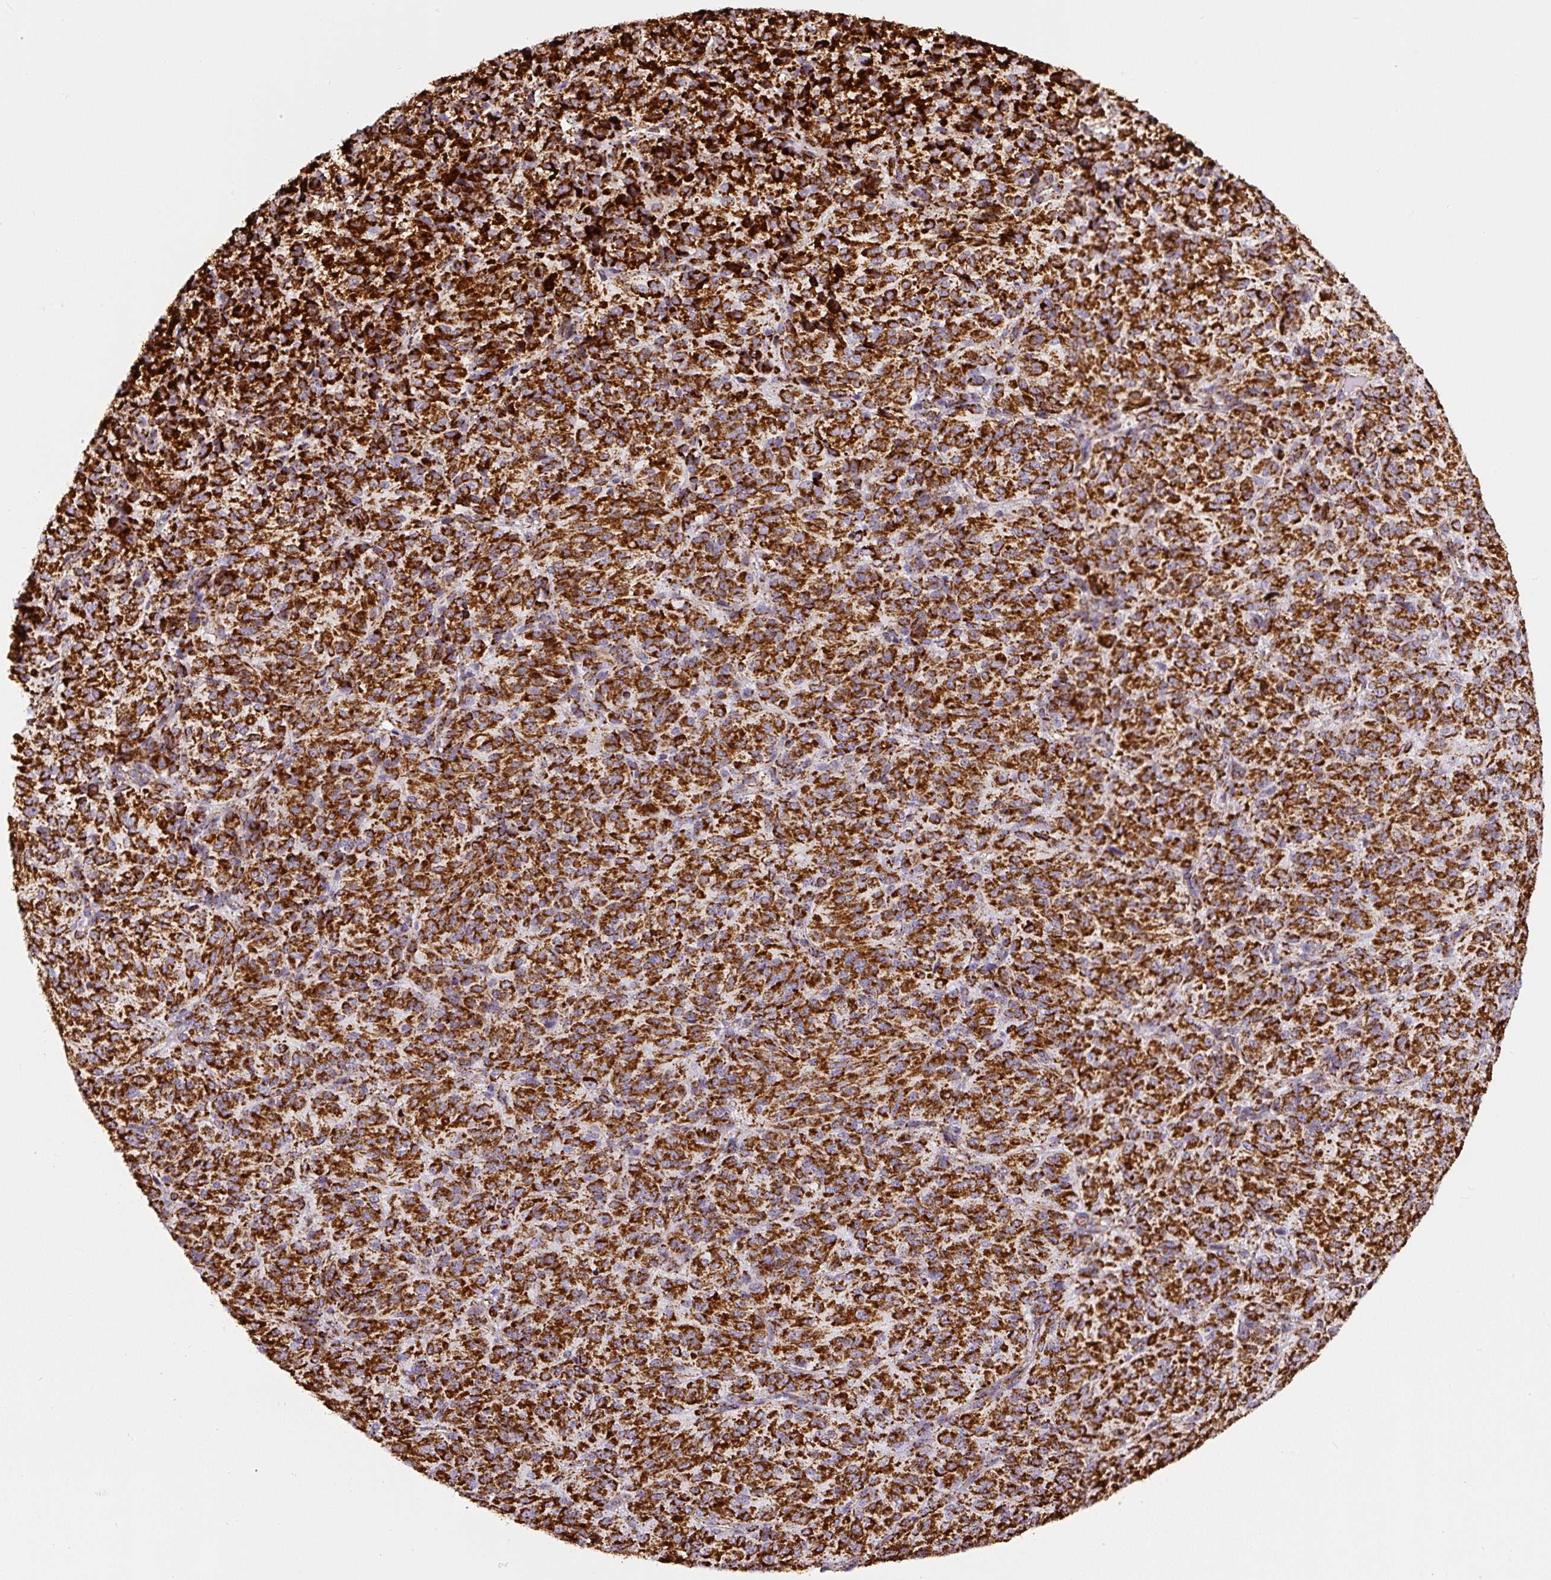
{"staining": {"intensity": "strong", "quantity": ">75%", "location": "cytoplasmic/membranous"}, "tissue": "melanoma", "cell_type": "Tumor cells", "image_type": "cancer", "snomed": [{"axis": "morphology", "description": "Malignant melanoma, Metastatic site"}, {"axis": "topography", "description": "Brain"}], "caption": "Immunohistochemical staining of human malignant melanoma (metastatic site) exhibits strong cytoplasmic/membranous protein staining in about >75% of tumor cells.", "gene": "ATP5F1A", "patient": {"sex": "female", "age": 56}}